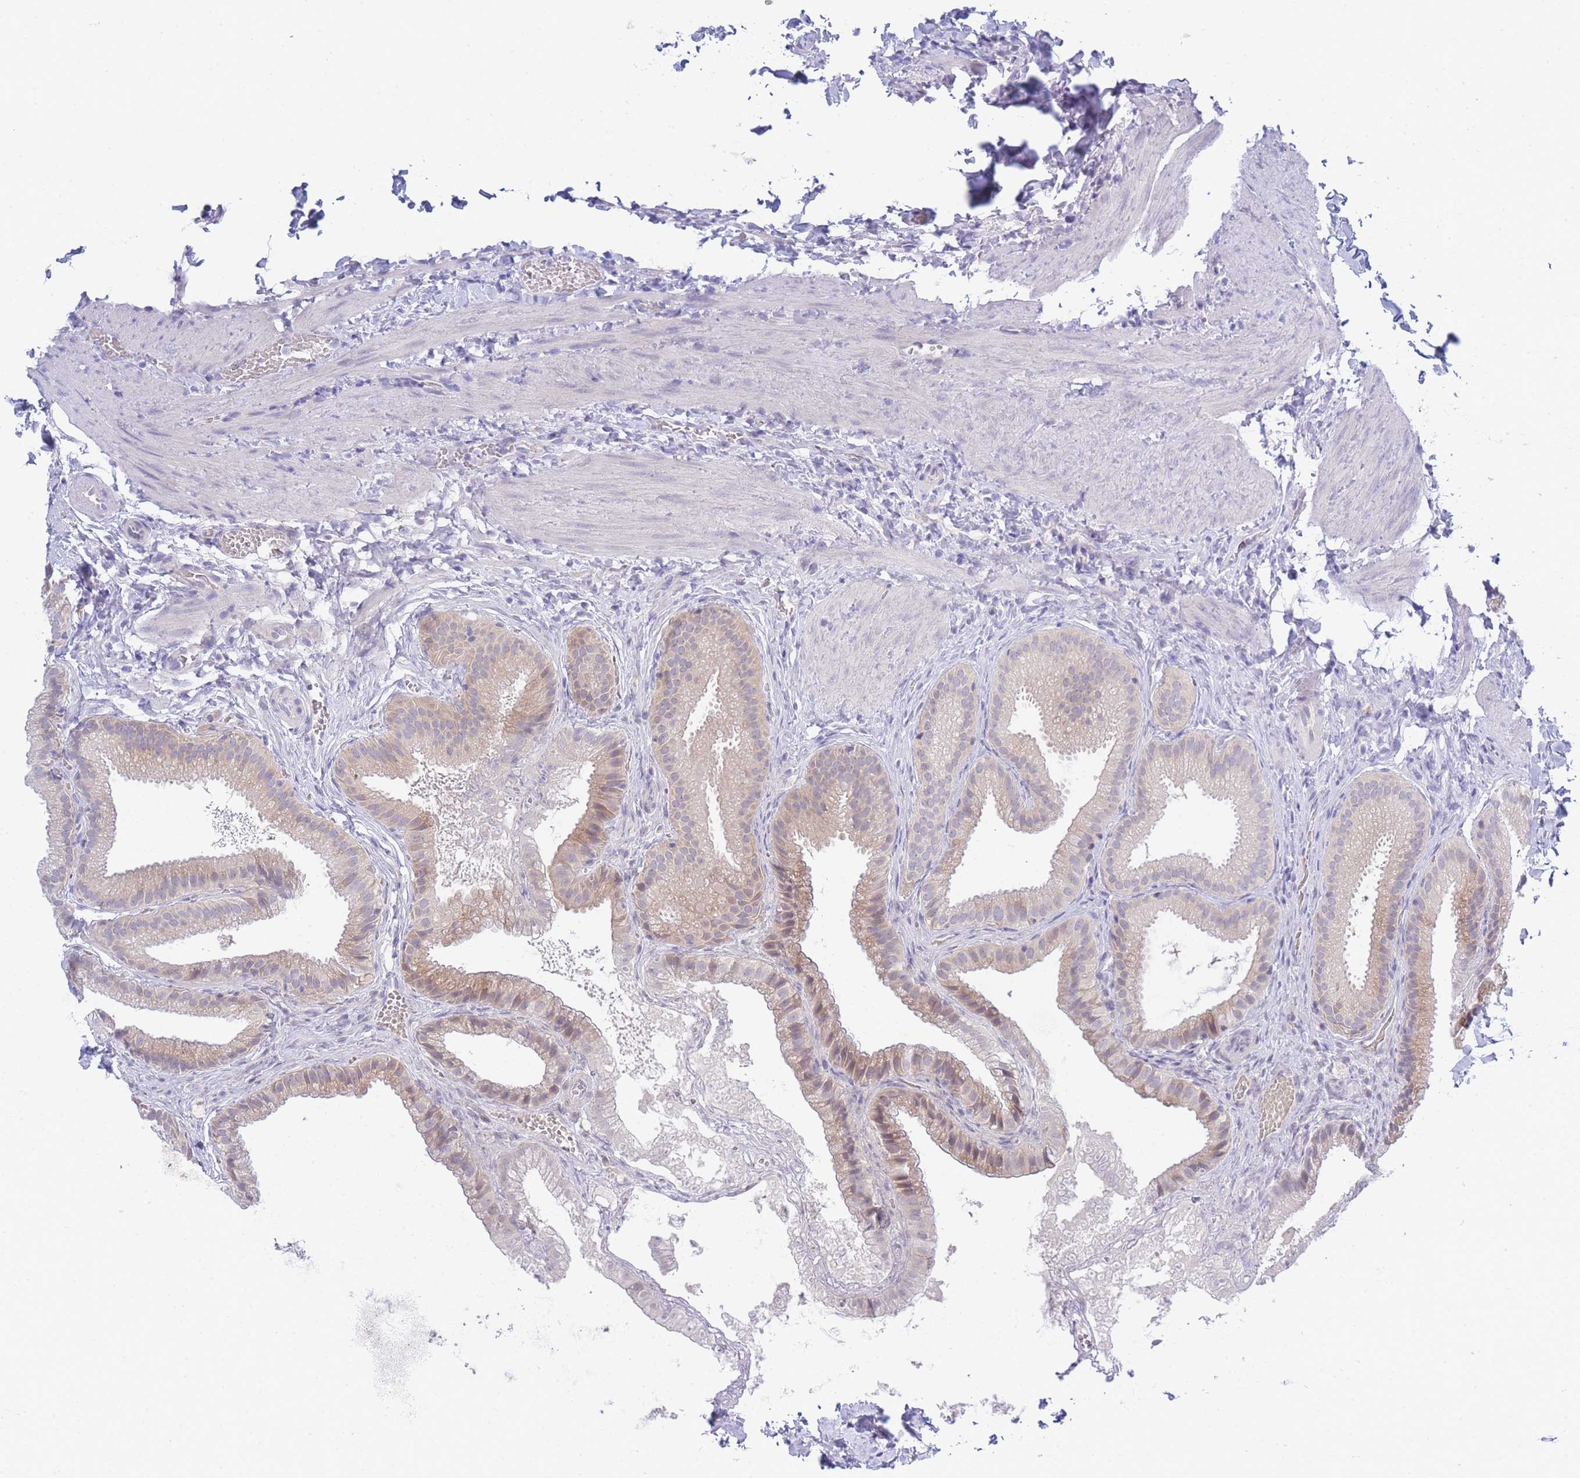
{"staining": {"intensity": "weak", "quantity": "25%-75%", "location": "cytoplasmic/membranous"}, "tissue": "gallbladder", "cell_type": "Glandular cells", "image_type": "normal", "snomed": [{"axis": "morphology", "description": "Normal tissue, NOS"}, {"axis": "topography", "description": "Gallbladder"}], "caption": "Human gallbladder stained with a brown dye demonstrates weak cytoplasmic/membranous positive positivity in approximately 25%-75% of glandular cells.", "gene": "ZNF510", "patient": {"sex": "male", "age": 38}}